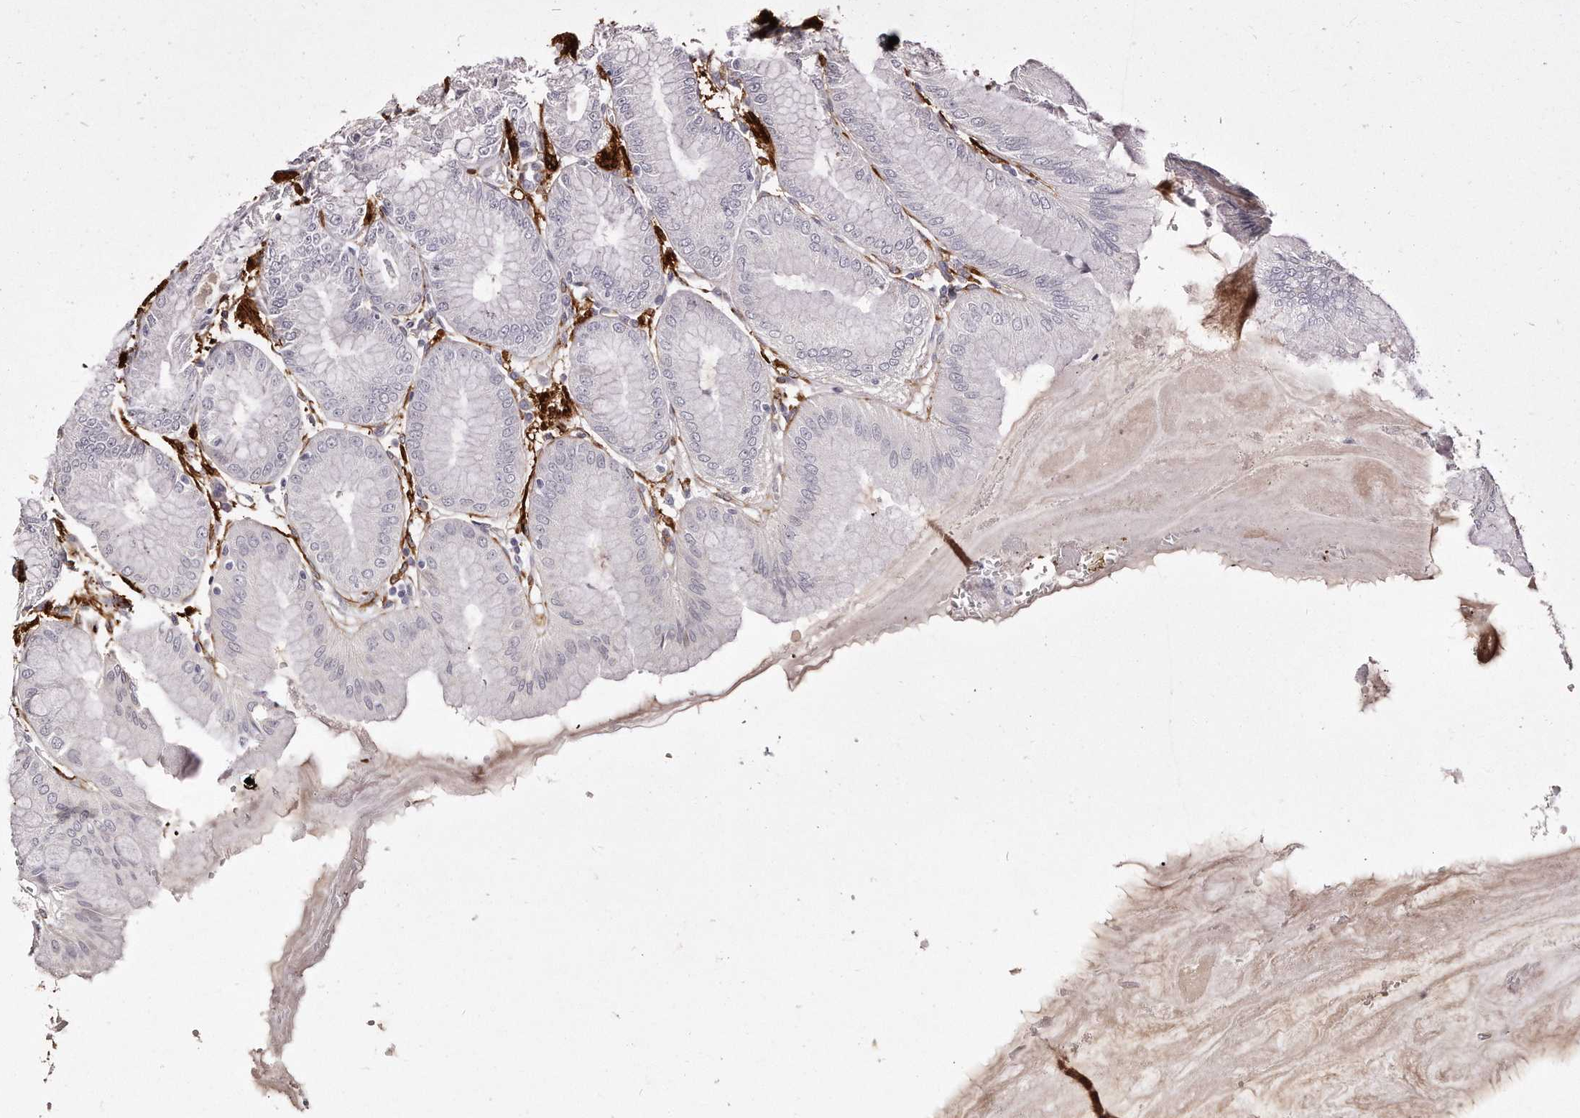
{"staining": {"intensity": "negative", "quantity": "none", "location": "none"}, "tissue": "stomach", "cell_type": "Glandular cells", "image_type": "normal", "snomed": [{"axis": "morphology", "description": "Normal tissue, NOS"}, {"axis": "topography", "description": "Stomach, lower"}], "caption": "IHC image of normal stomach stained for a protein (brown), which demonstrates no positivity in glandular cells. (DAB immunohistochemistry with hematoxylin counter stain).", "gene": "LMOD1", "patient": {"sex": "male", "age": 71}}